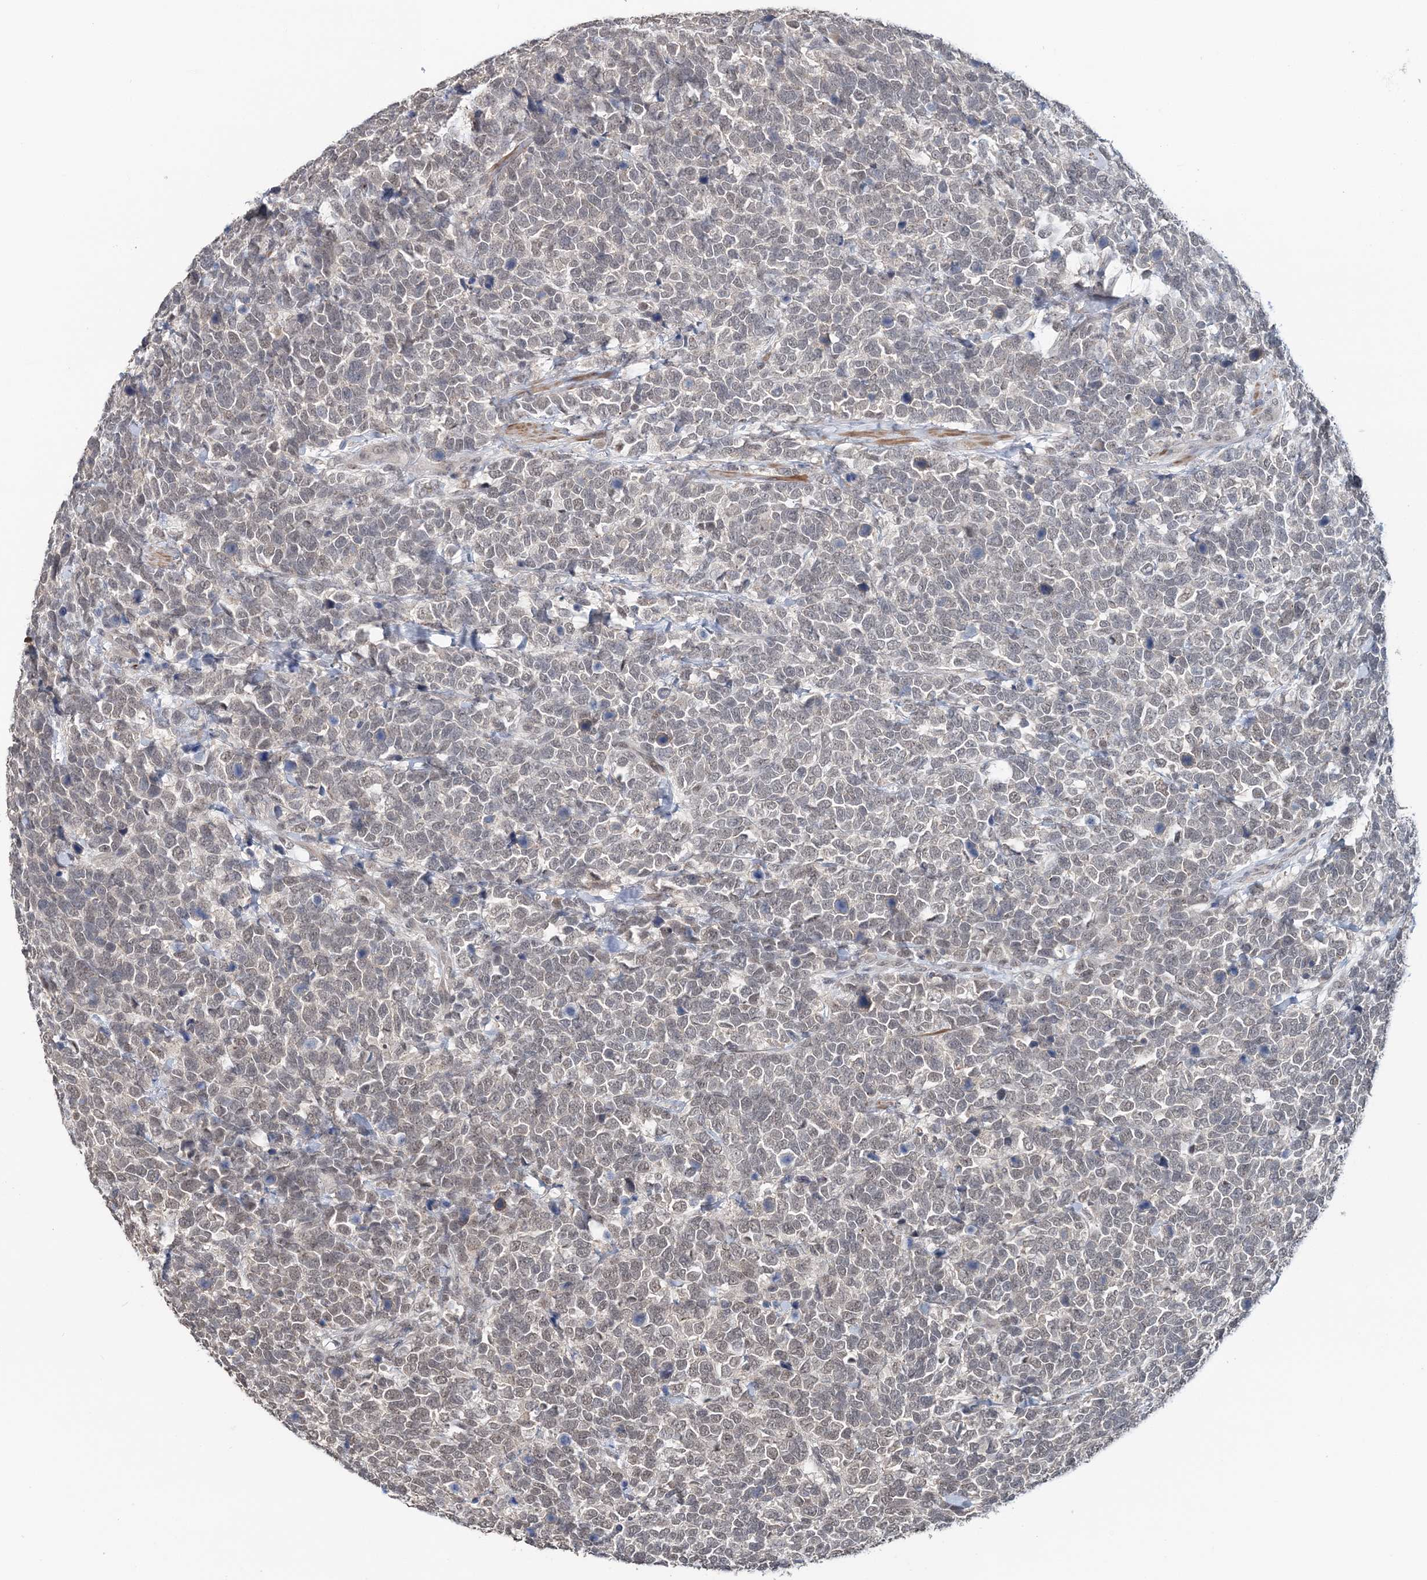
{"staining": {"intensity": "negative", "quantity": "none", "location": "none"}, "tissue": "urothelial cancer", "cell_type": "Tumor cells", "image_type": "cancer", "snomed": [{"axis": "morphology", "description": "Urothelial carcinoma, High grade"}, {"axis": "topography", "description": "Urinary bladder"}], "caption": "Immunohistochemistry (IHC) of human urothelial cancer demonstrates no staining in tumor cells.", "gene": "TSHZ2", "patient": {"sex": "female", "age": 82}}